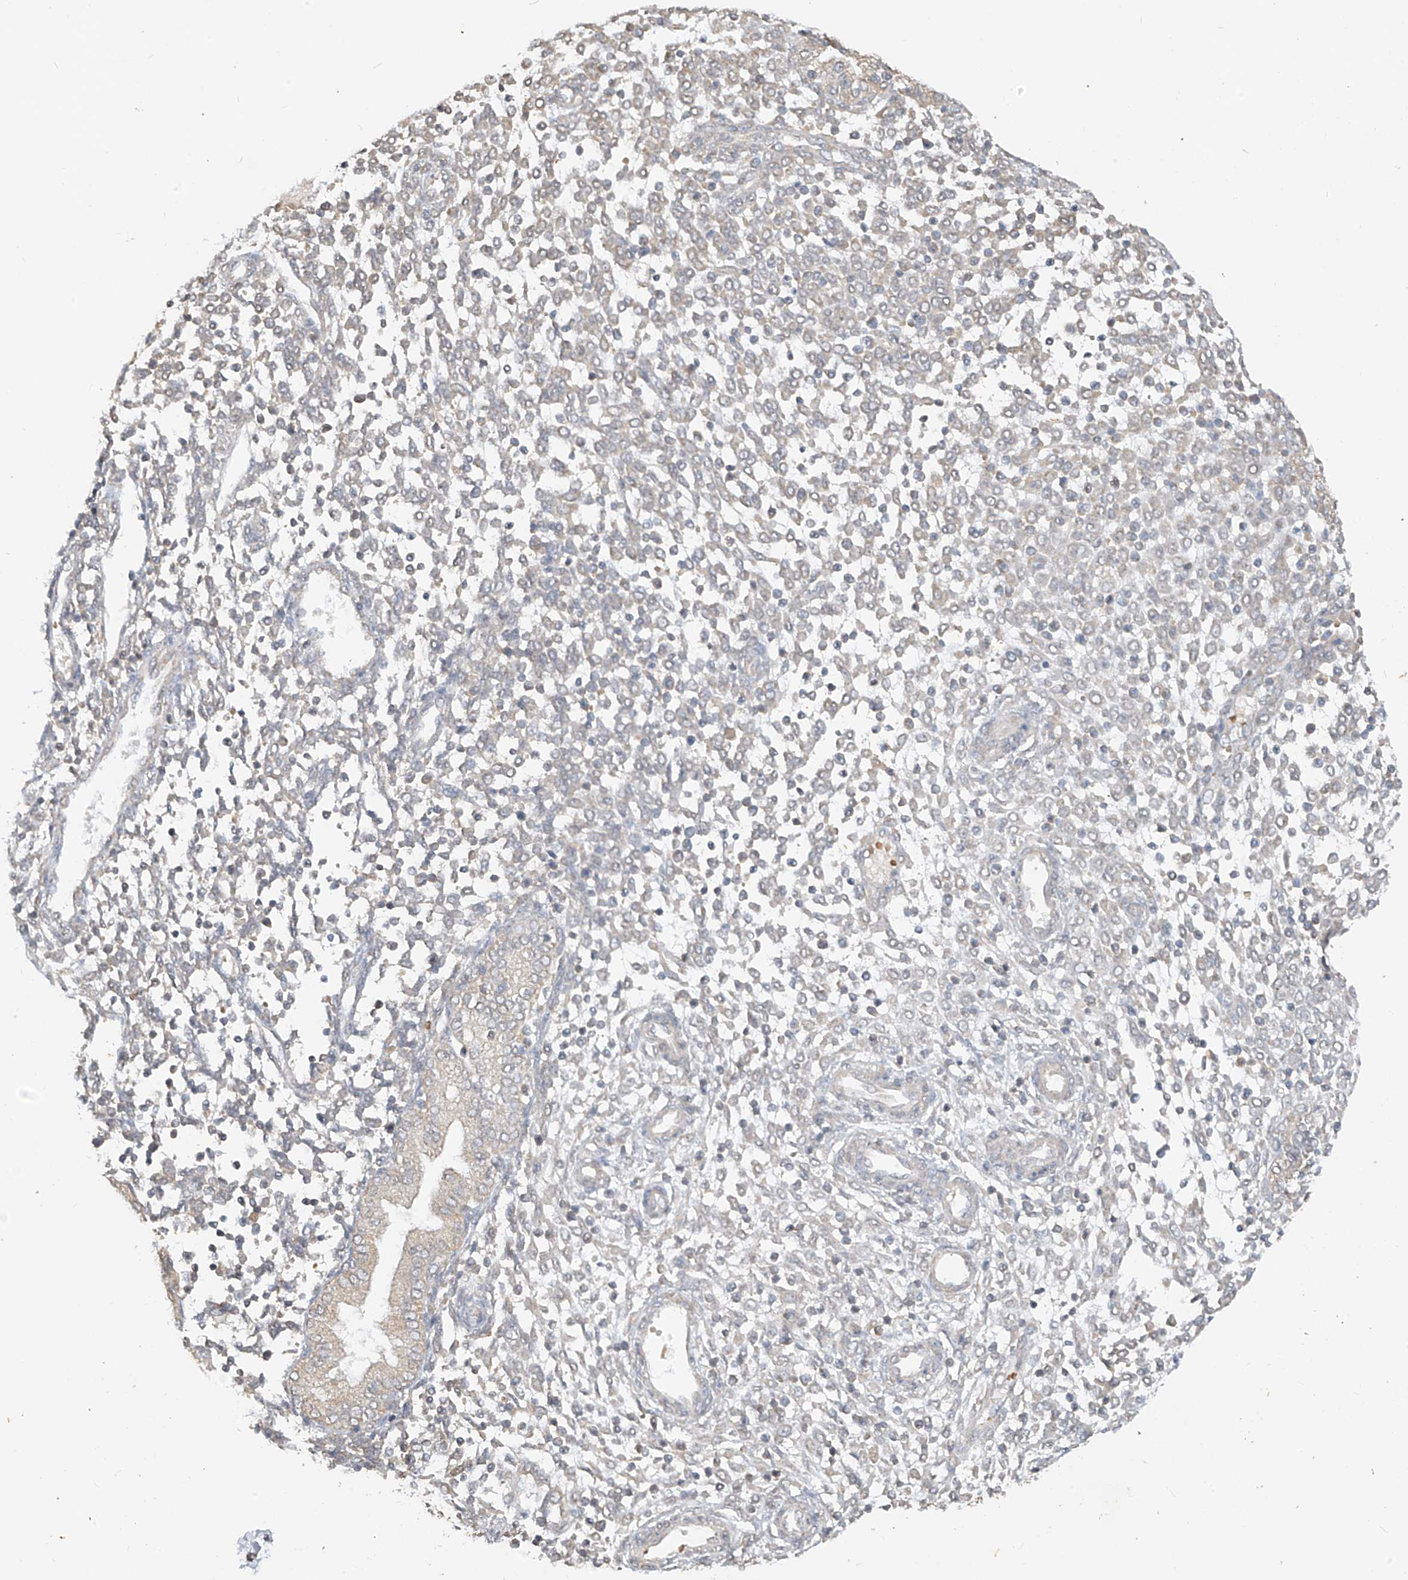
{"staining": {"intensity": "weak", "quantity": "<25%", "location": "cytoplasmic/membranous"}, "tissue": "endometrium", "cell_type": "Cells in endometrial stroma", "image_type": "normal", "snomed": [{"axis": "morphology", "description": "Normal tissue, NOS"}, {"axis": "topography", "description": "Endometrium"}], "caption": "DAB immunohistochemical staining of unremarkable human endometrium displays no significant positivity in cells in endometrial stroma.", "gene": "MTUS2", "patient": {"sex": "female", "age": 53}}